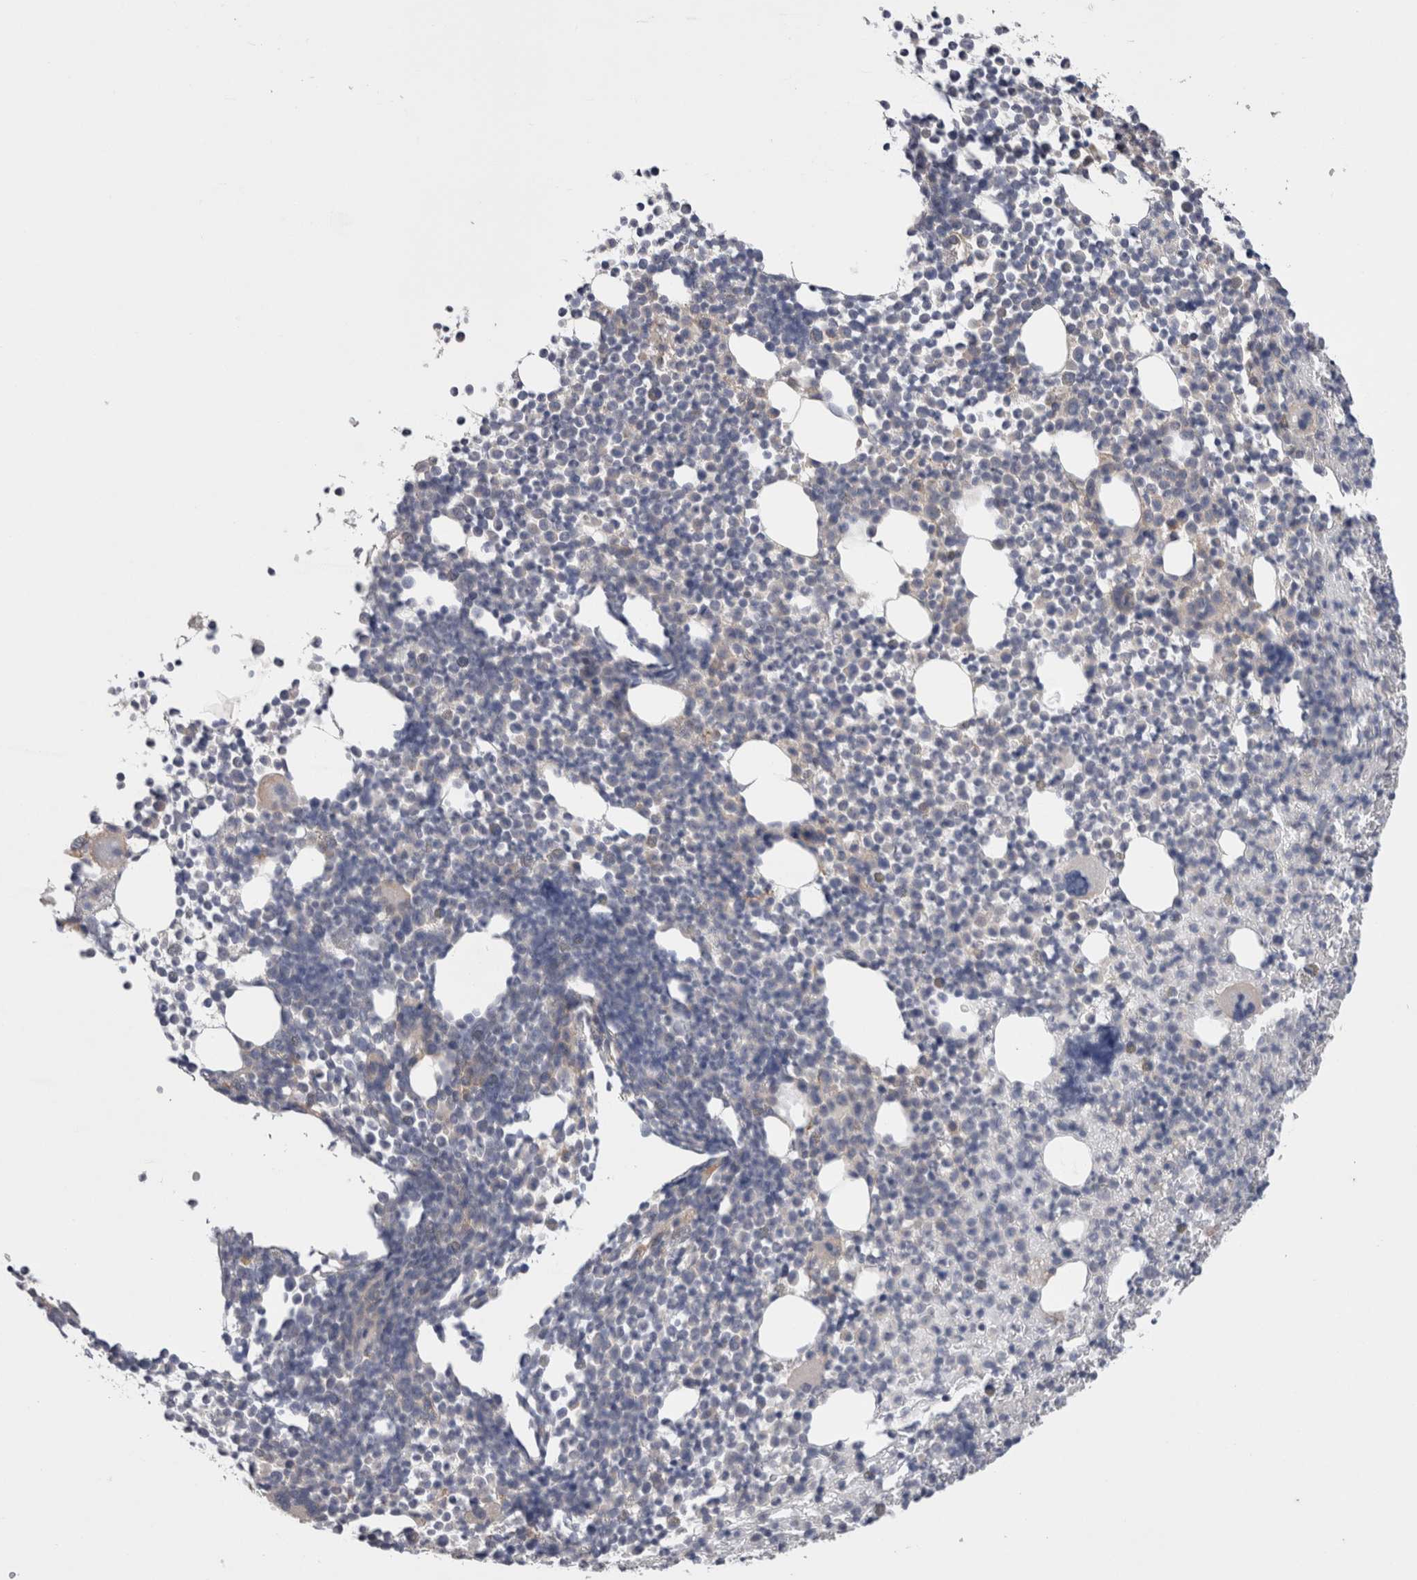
{"staining": {"intensity": "negative", "quantity": "none", "location": "none"}, "tissue": "bone marrow", "cell_type": "Hematopoietic cells", "image_type": "normal", "snomed": [{"axis": "morphology", "description": "Normal tissue, NOS"}, {"axis": "morphology", "description": "Inflammation, NOS"}, {"axis": "topography", "description": "Bone marrow"}], "caption": "High magnification brightfield microscopy of normal bone marrow stained with DAB (brown) and counterstained with hematoxylin (blue): hematopoietic cells show no significant staining. Brightfield microscopy of immunohistochemistry (IHC) stained with DAB (3,3'-diaminobenzidine) (brown) and hematoxylin (blue), captured at high magnification.", "gene": "NECTIN2", "patient": {"sex": "male", "age": 34}}